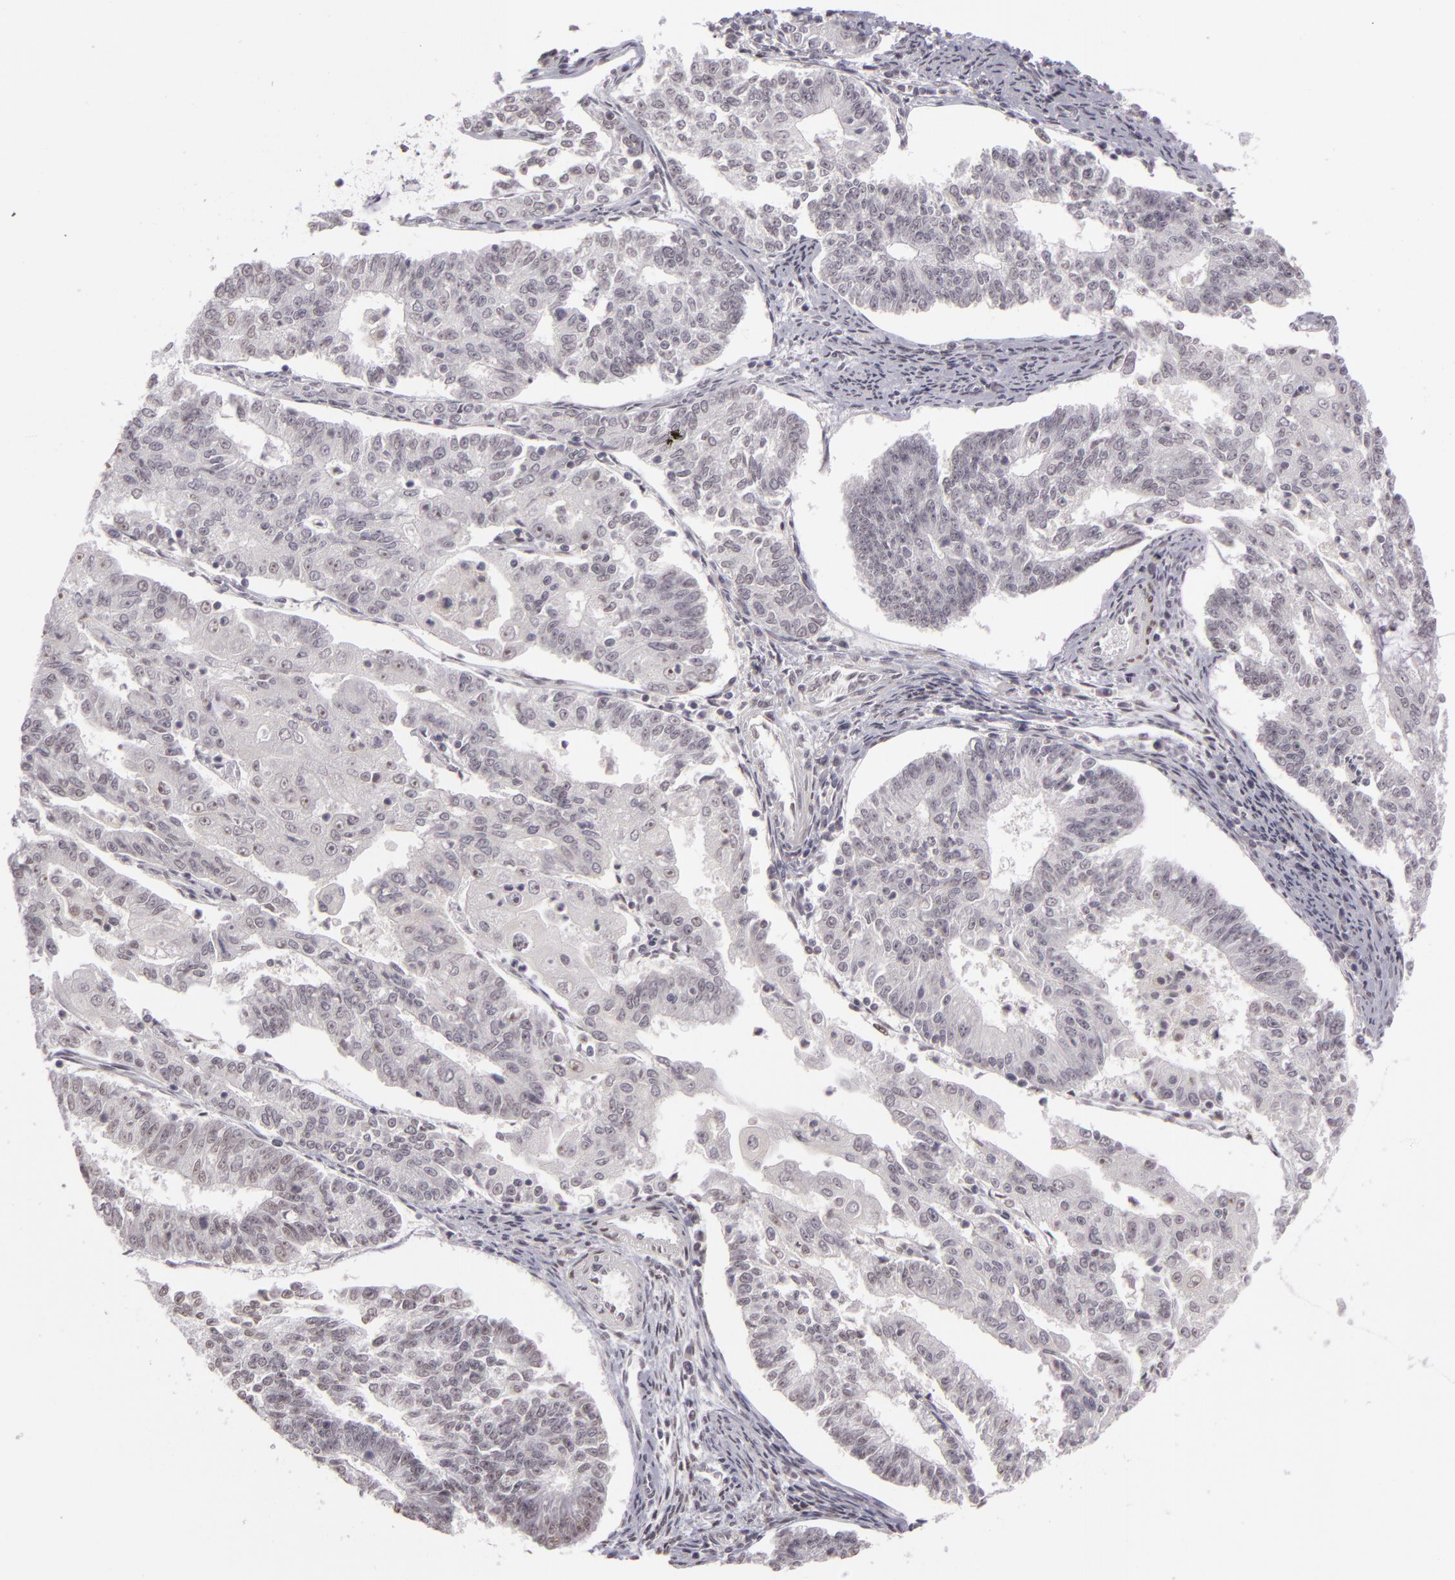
{"staining": {"intensity": "negative", "quantity": "none", "location": "none"}, "tissue": "endometrial cancer", "cell_type": "Tumor cells", "image_type": "cancer", "snomed": [{"axis": "morphology", "description": "Adenocarcinoma, NOS"}, {"axis": "topography", "description": "Endometrium"}], "caption": "Tumor cells are negative for brown protein staining in endometrial cancer. Brightfield microscopy of immunohistochemistry (IHC) stained with DAB (brown) and hematoxylin (blue), captured at high magnification.", "gene": "RRP7A", "patient": {"sex": "female", "age": 56}}